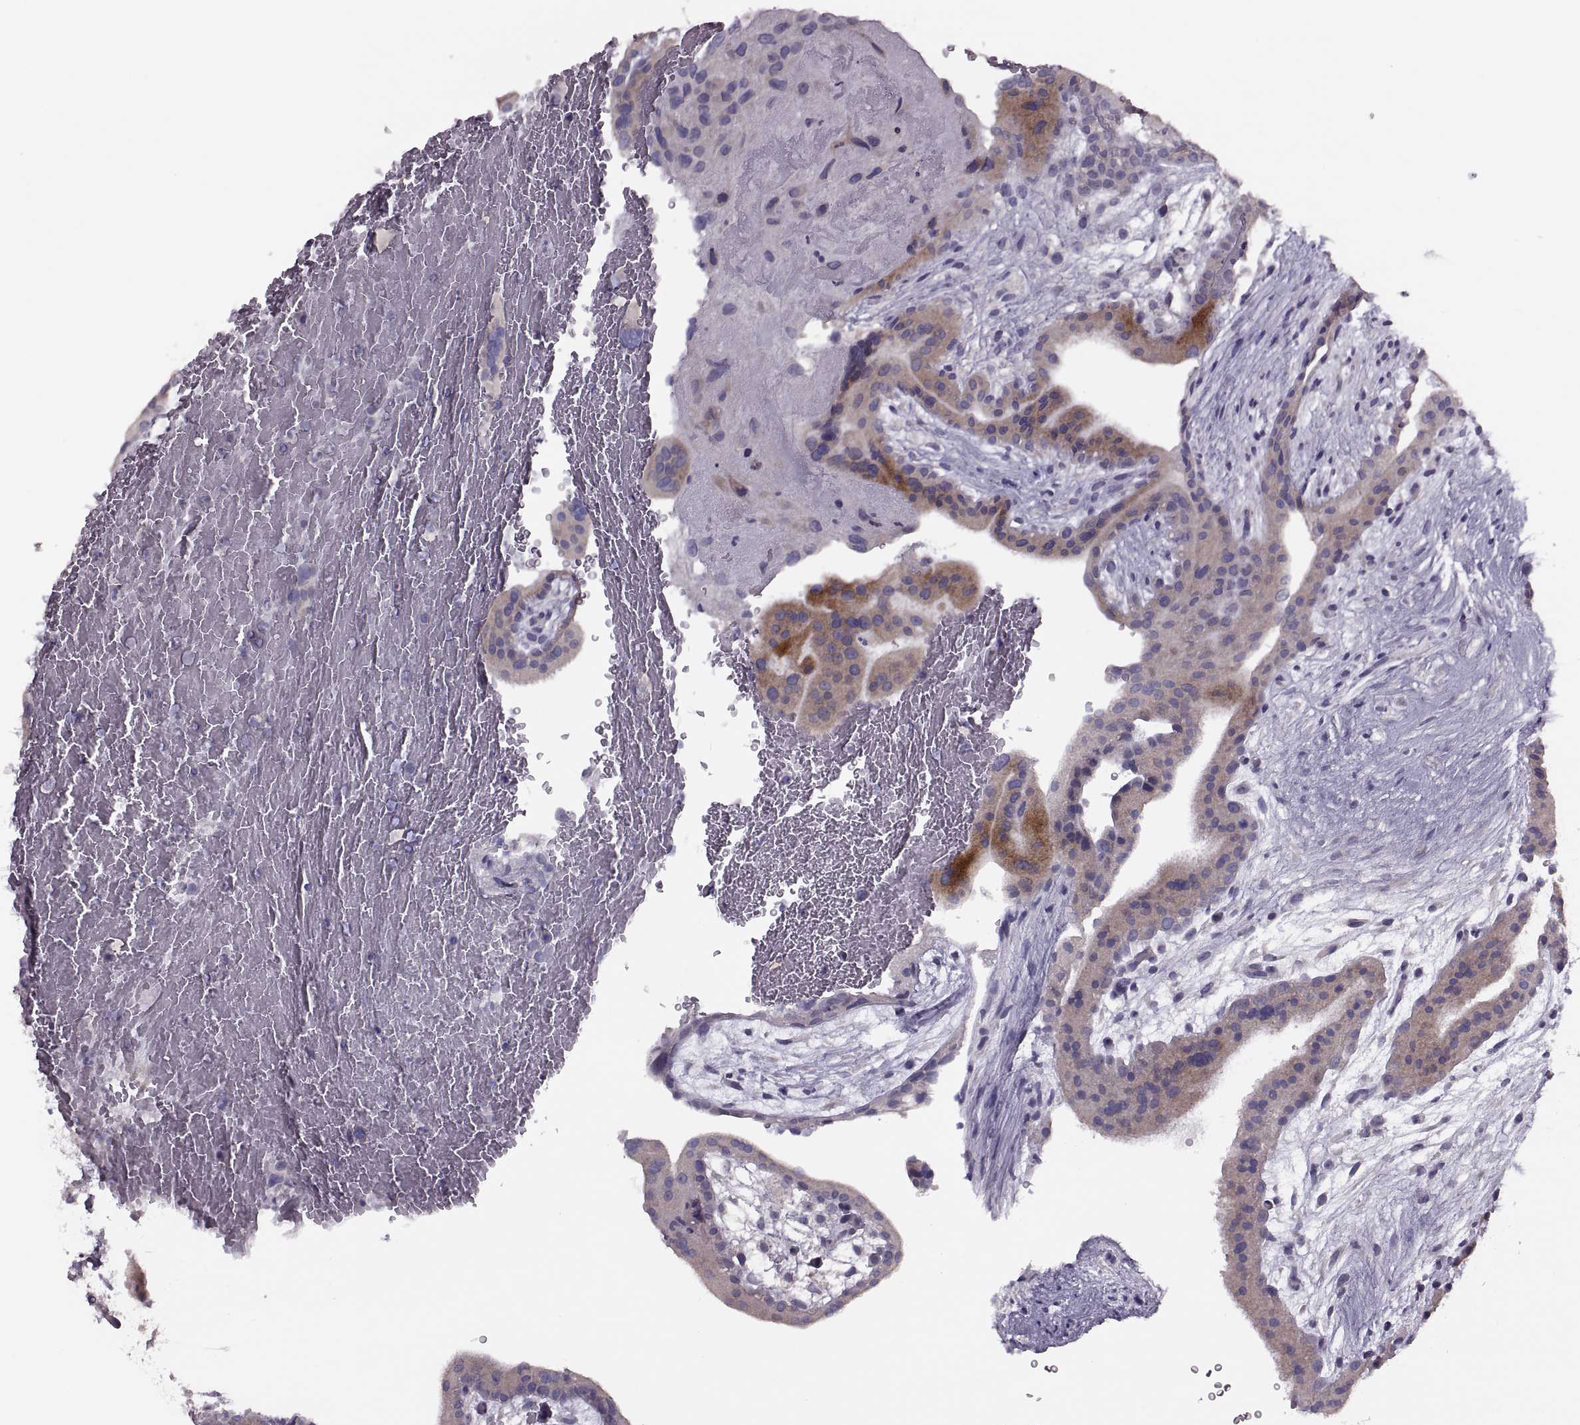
{"staining": {"intensity": "negative", "quantity": "none", "location": "none"}, "tissue": "placenta", "cell_type": "Decidual cells", "image_type": "normal", "snomed": [{"axis": "morphology", "description": "Normal tissue, NOS"}, {"axis": "topography", "description": "Placenta"}], "caption": "IHC photomicrograph of unremarkable placenta stained for a protein (brown), which demonstrates no positivity in decidual cells.", "gene": "PRSS54", "patient": {"sex": "female", "age": 19}}